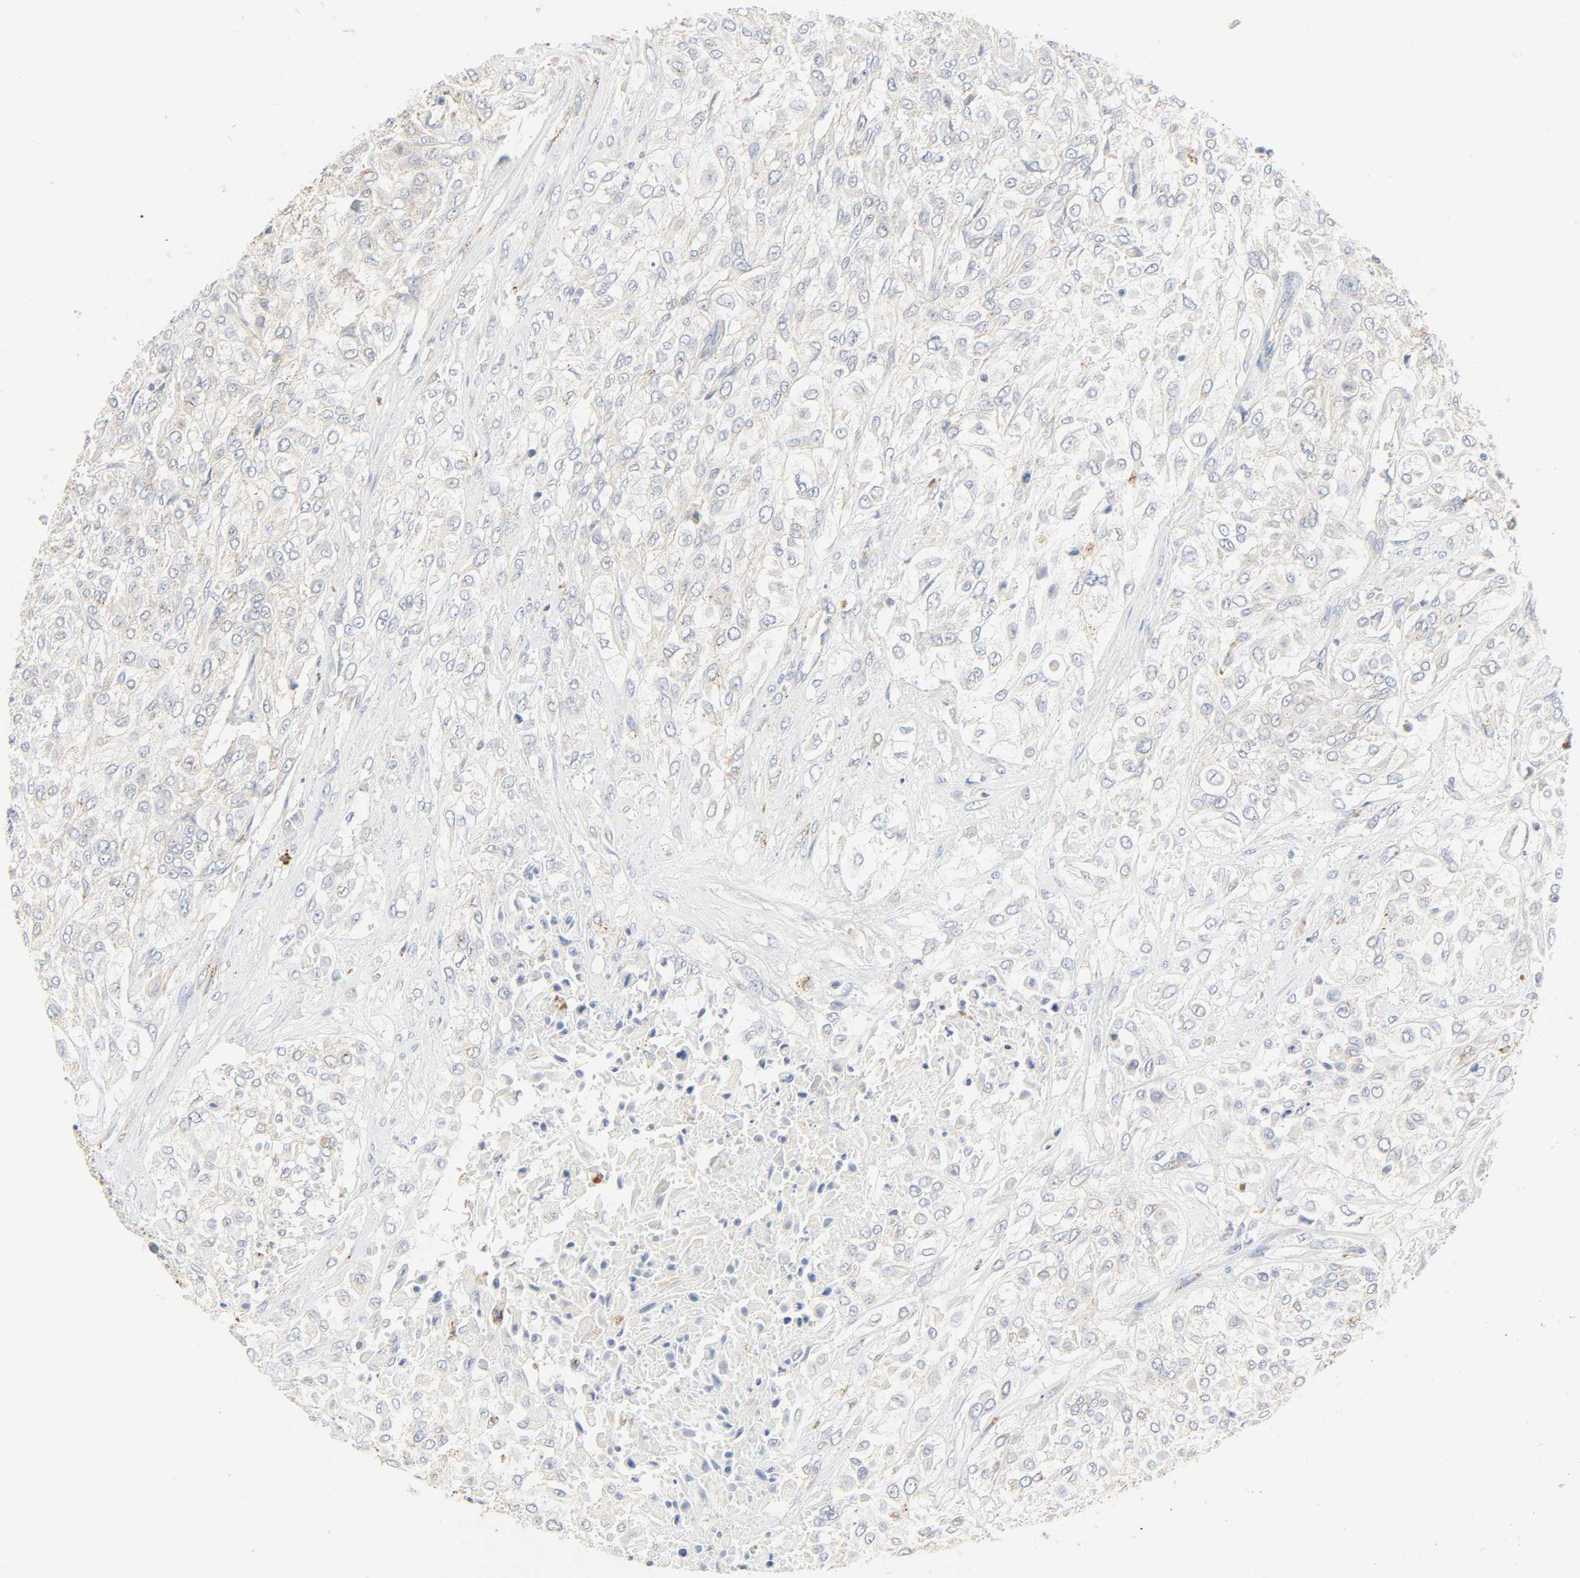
{"staining": {"intensity": "negative", "quantity": "none", "location": "none"}, "tissue": "urothelial cancer", "cell_type": "Tumor cells", "image_type": "cancer", "snomed": [{"axis": "morphology", "description": "Urothelial carcinoma, High grade"}, {"axis": "topography", "description": "Urinary bladder"}], "caption": "Urothelial cancer was stained to show a protein in brown. There is no significant staining in tumor cells.", "gene": "CAMK2A", "patient": {"sex": "male", "age": 57}}